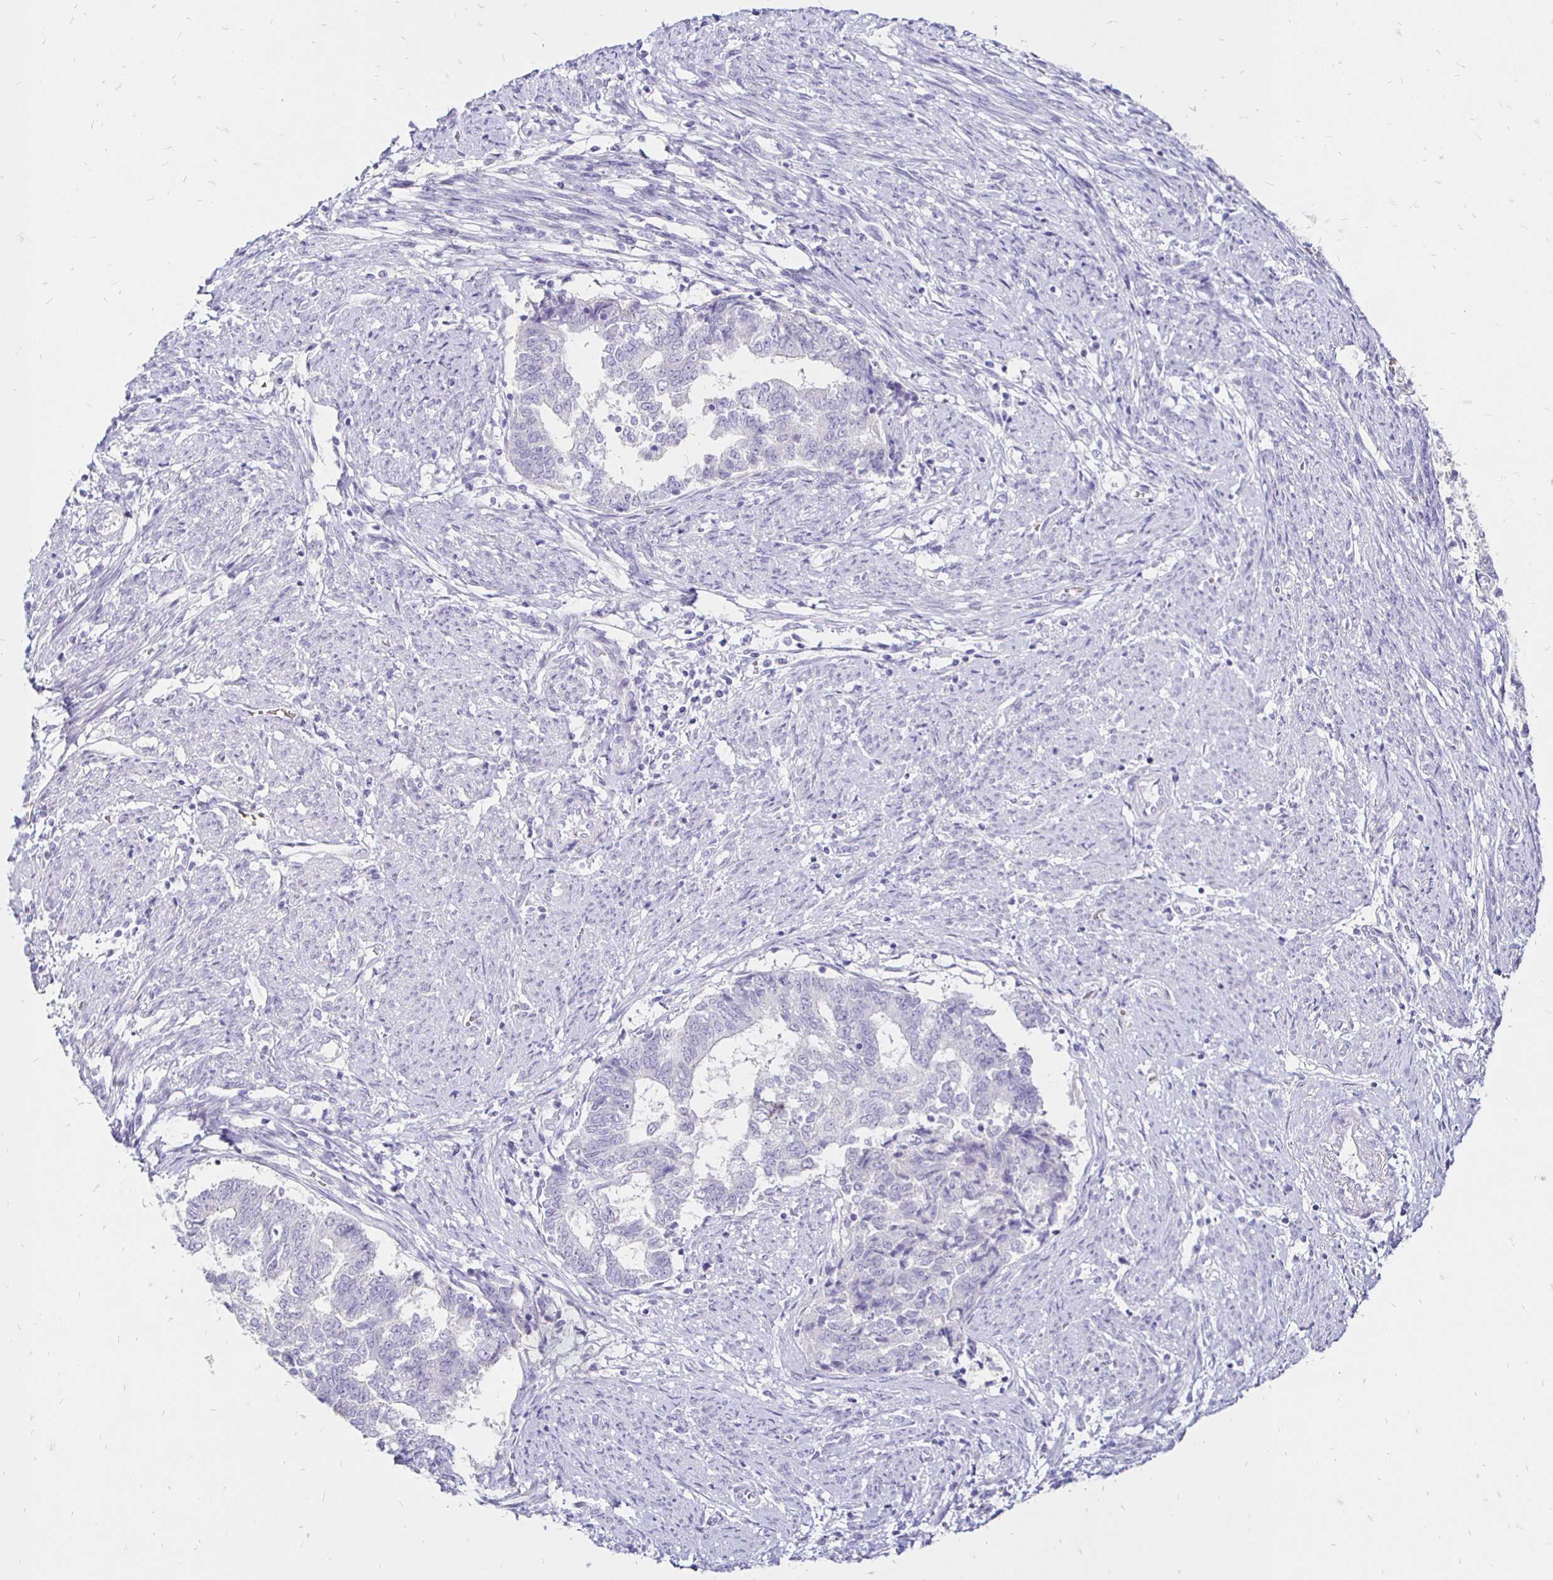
{"staining": {"intensity": "negative", "quantity": "none", "location": "none"}, "tissue": "endometrial cancer", "cell_type": "Tumor cells", "image_type": "cancer", "snomed": [{"axis": "morphology", "description": "Adenocarcinoma, NOS"}, {"axis": "topography", "description": "Endometrium"}], "caption": "Protein analysis of endometrial adenocarcinoma displays no significant staining in tumor cells.", "gene": "IRGC", "patient": {"sex": "female", "age": 65}}